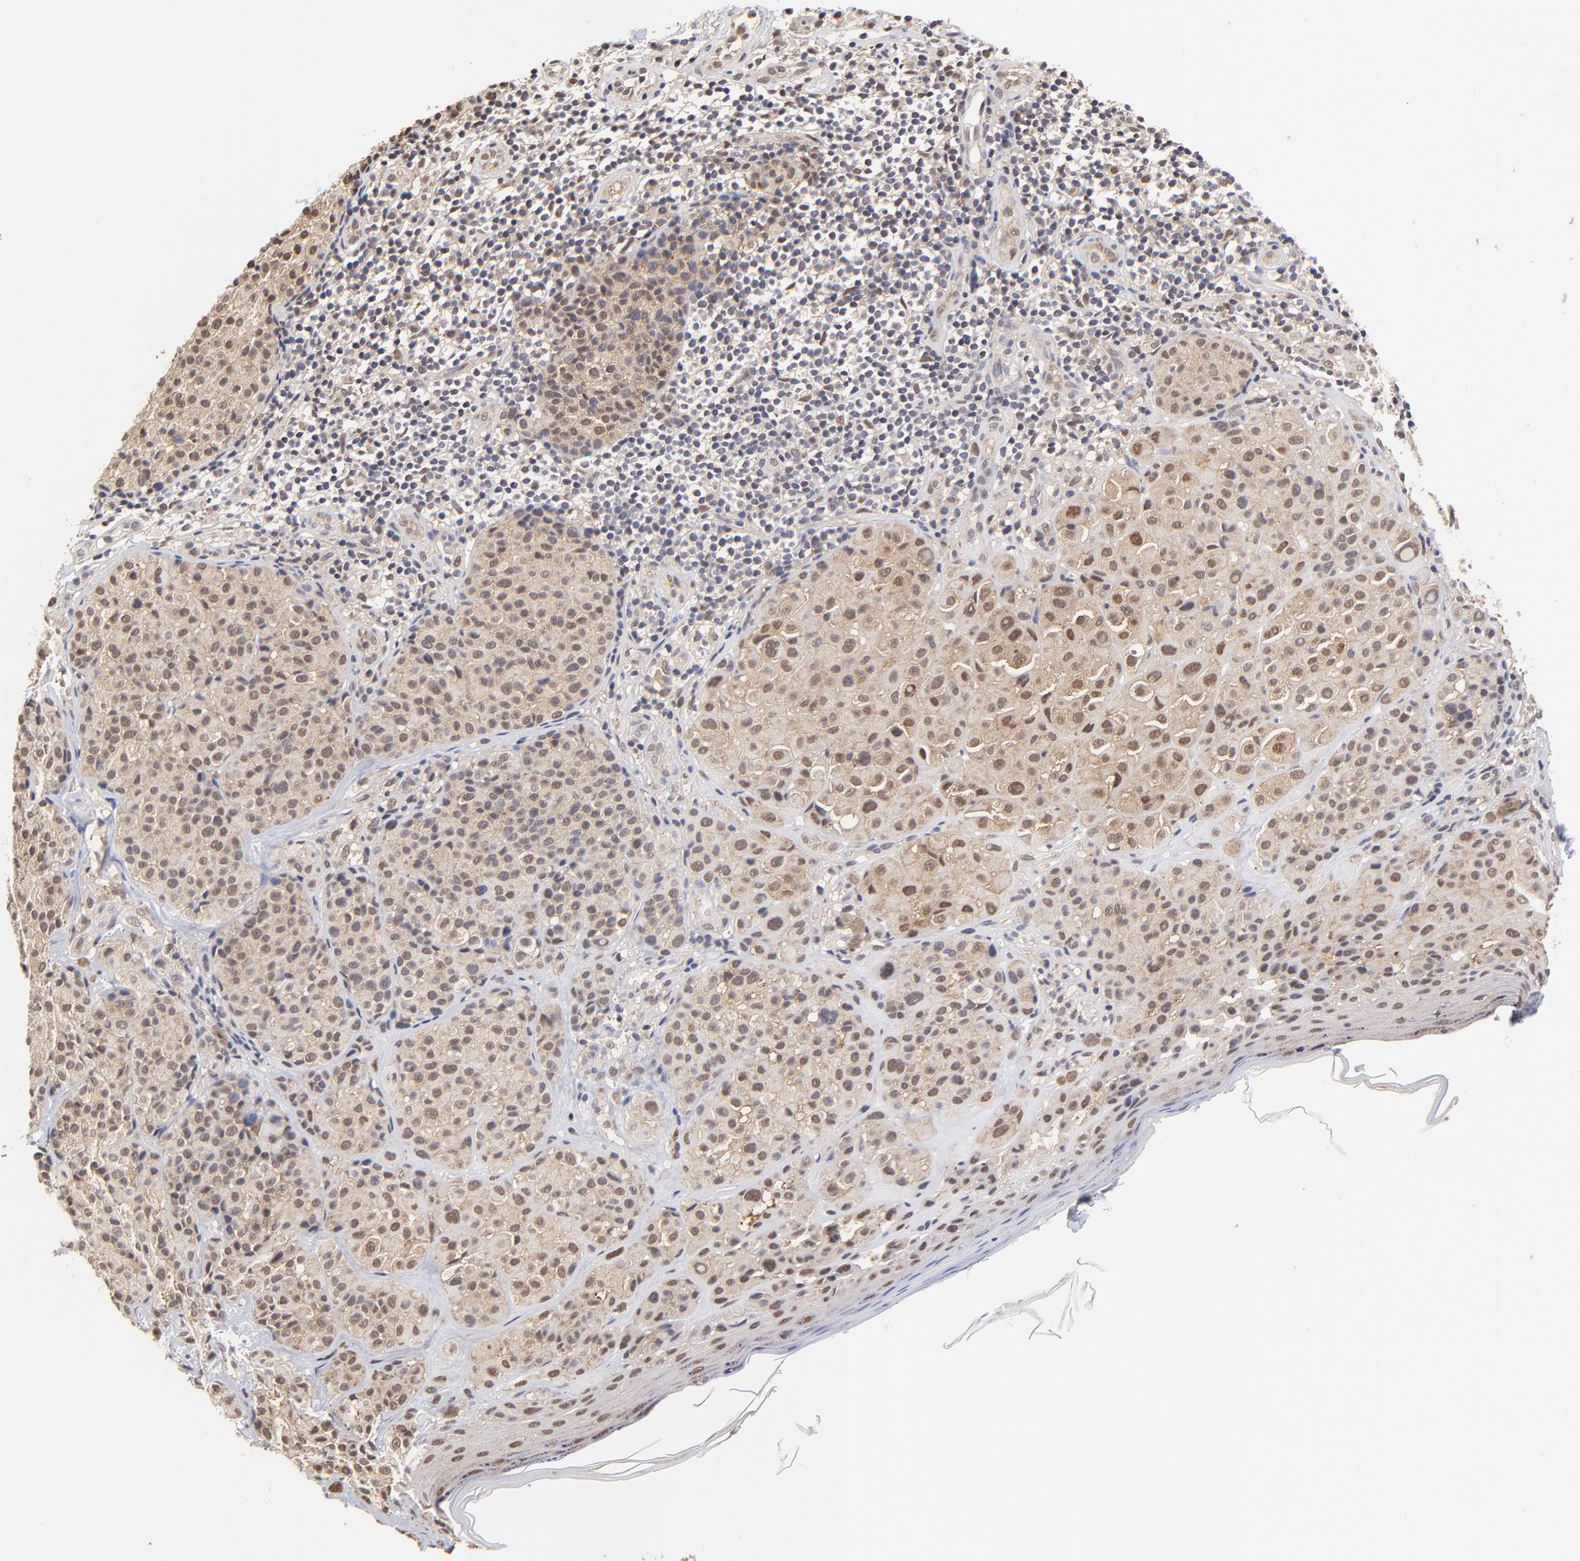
{"staining": {"intensity": "weak", "quantity": ">75%", "location": "nuclear"}, "tissue": "melanoma", "cell_type": "Tumor cells", "image_type": "cancer", "snomed": [{"axis": "morphology", "description": "Malignant melanoma, NOS"}, {"axis": "topography", "description": "Skin"}], "caption": "Protein expression analysis of human malignant melanoma reveals weak nuclear positivity in about >75% of tumor cells.", "gene": "PSMC4", "patient": {"sex": "female", "age": 75}}